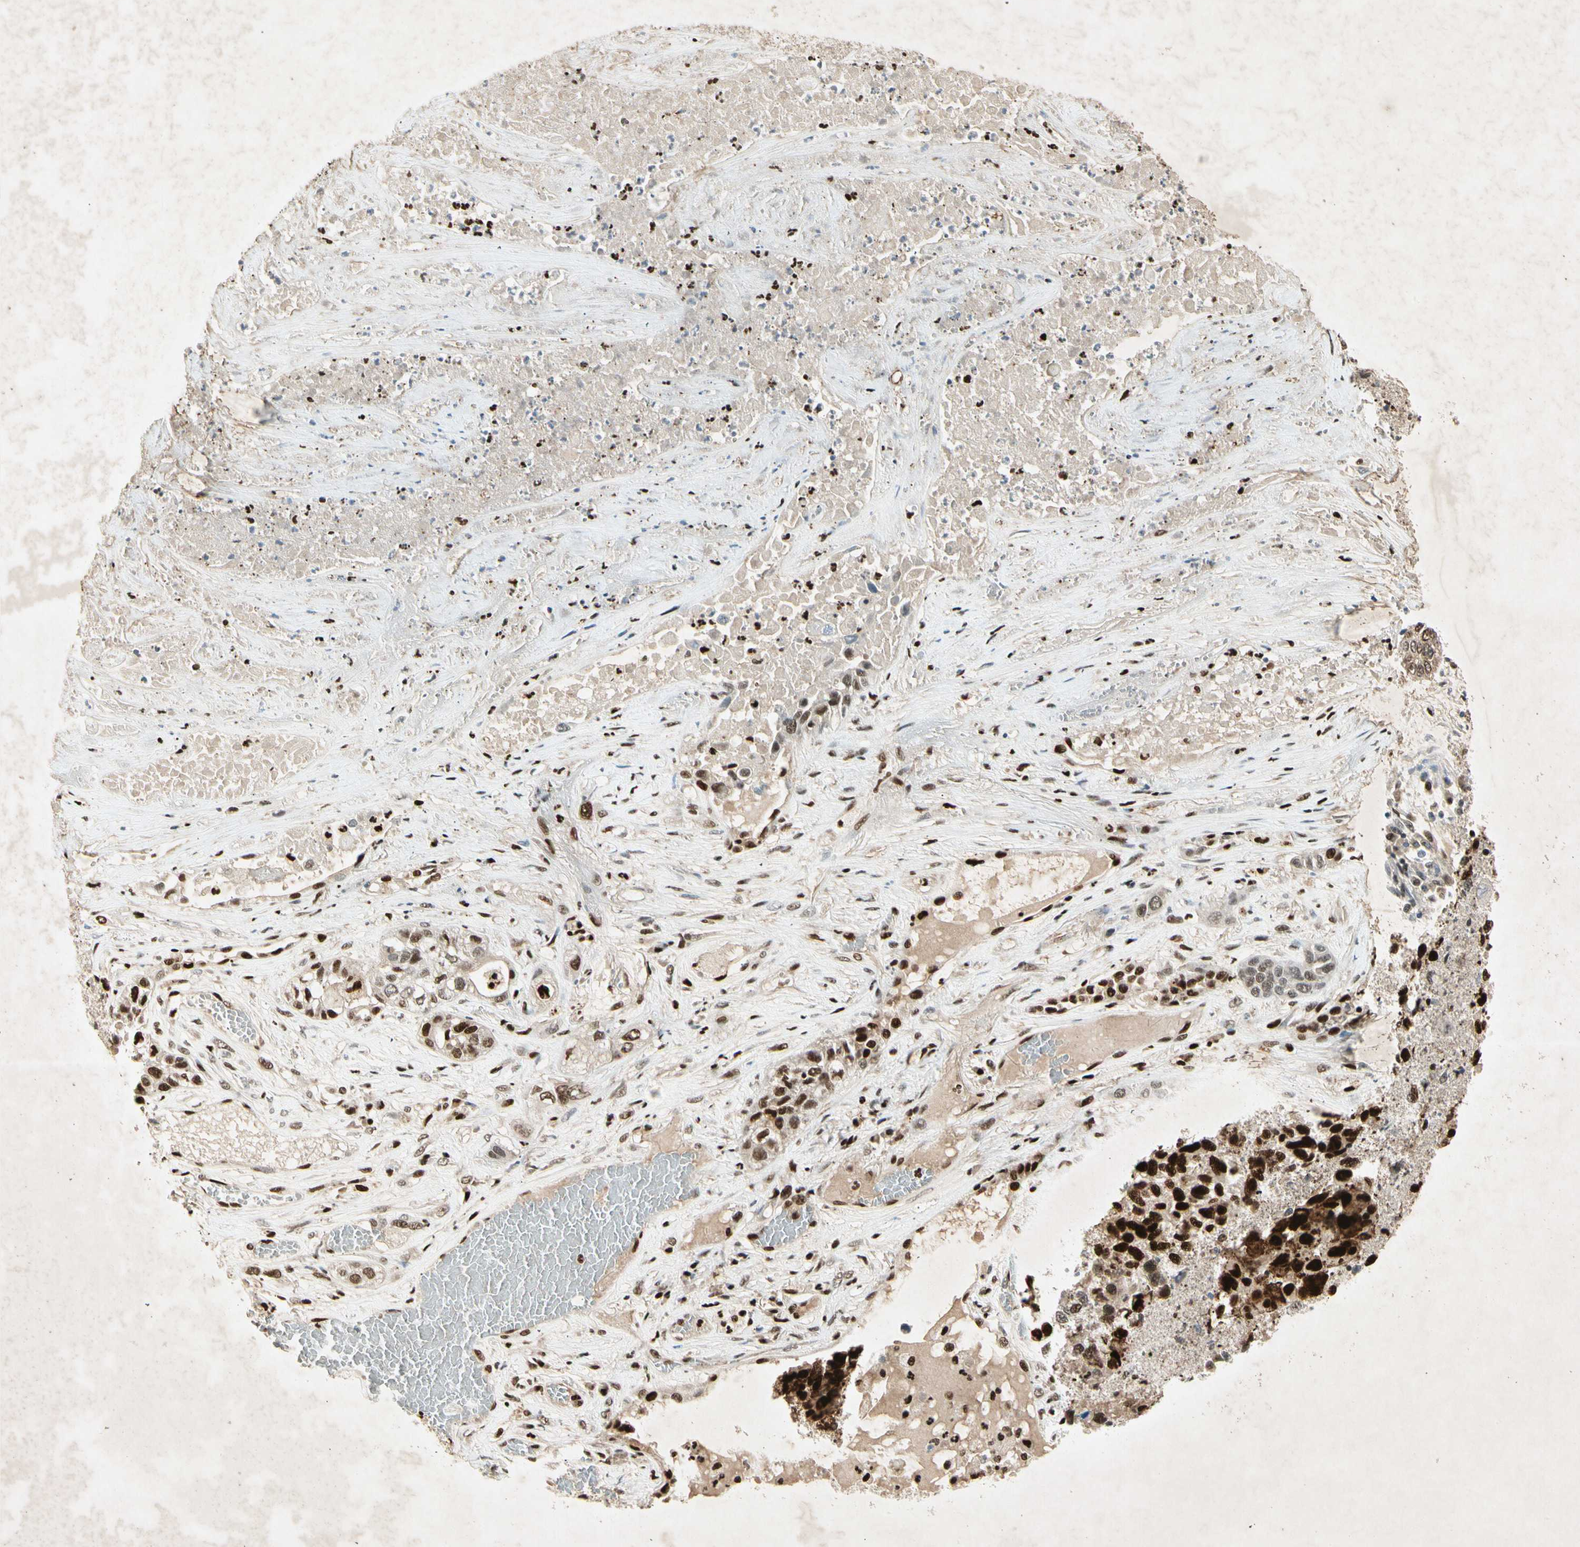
{"staining": {"intensity": "strong", "quantity": ">75%", "location": "nuclear"}, "tissue": "lung cancer", "cell_type": "Tumor cells", "image_type": "cancer", "snomed": [{"axis": "morphology", "description": "Squamous cell carcinoma, NOS"}, {"axis": "topography", "description": "Lung"}], "caption": "Lung cancer (squamous cell carcinoma) tissue displays strong nuclear expression in approximately >75% of tumor cells (Stains: DAB in brown, nuclei in blue, Microscopy: brightfield microscopy at high magnification).", "gene": "RNF43", "patient": {"sex": "male", "age": 71}}